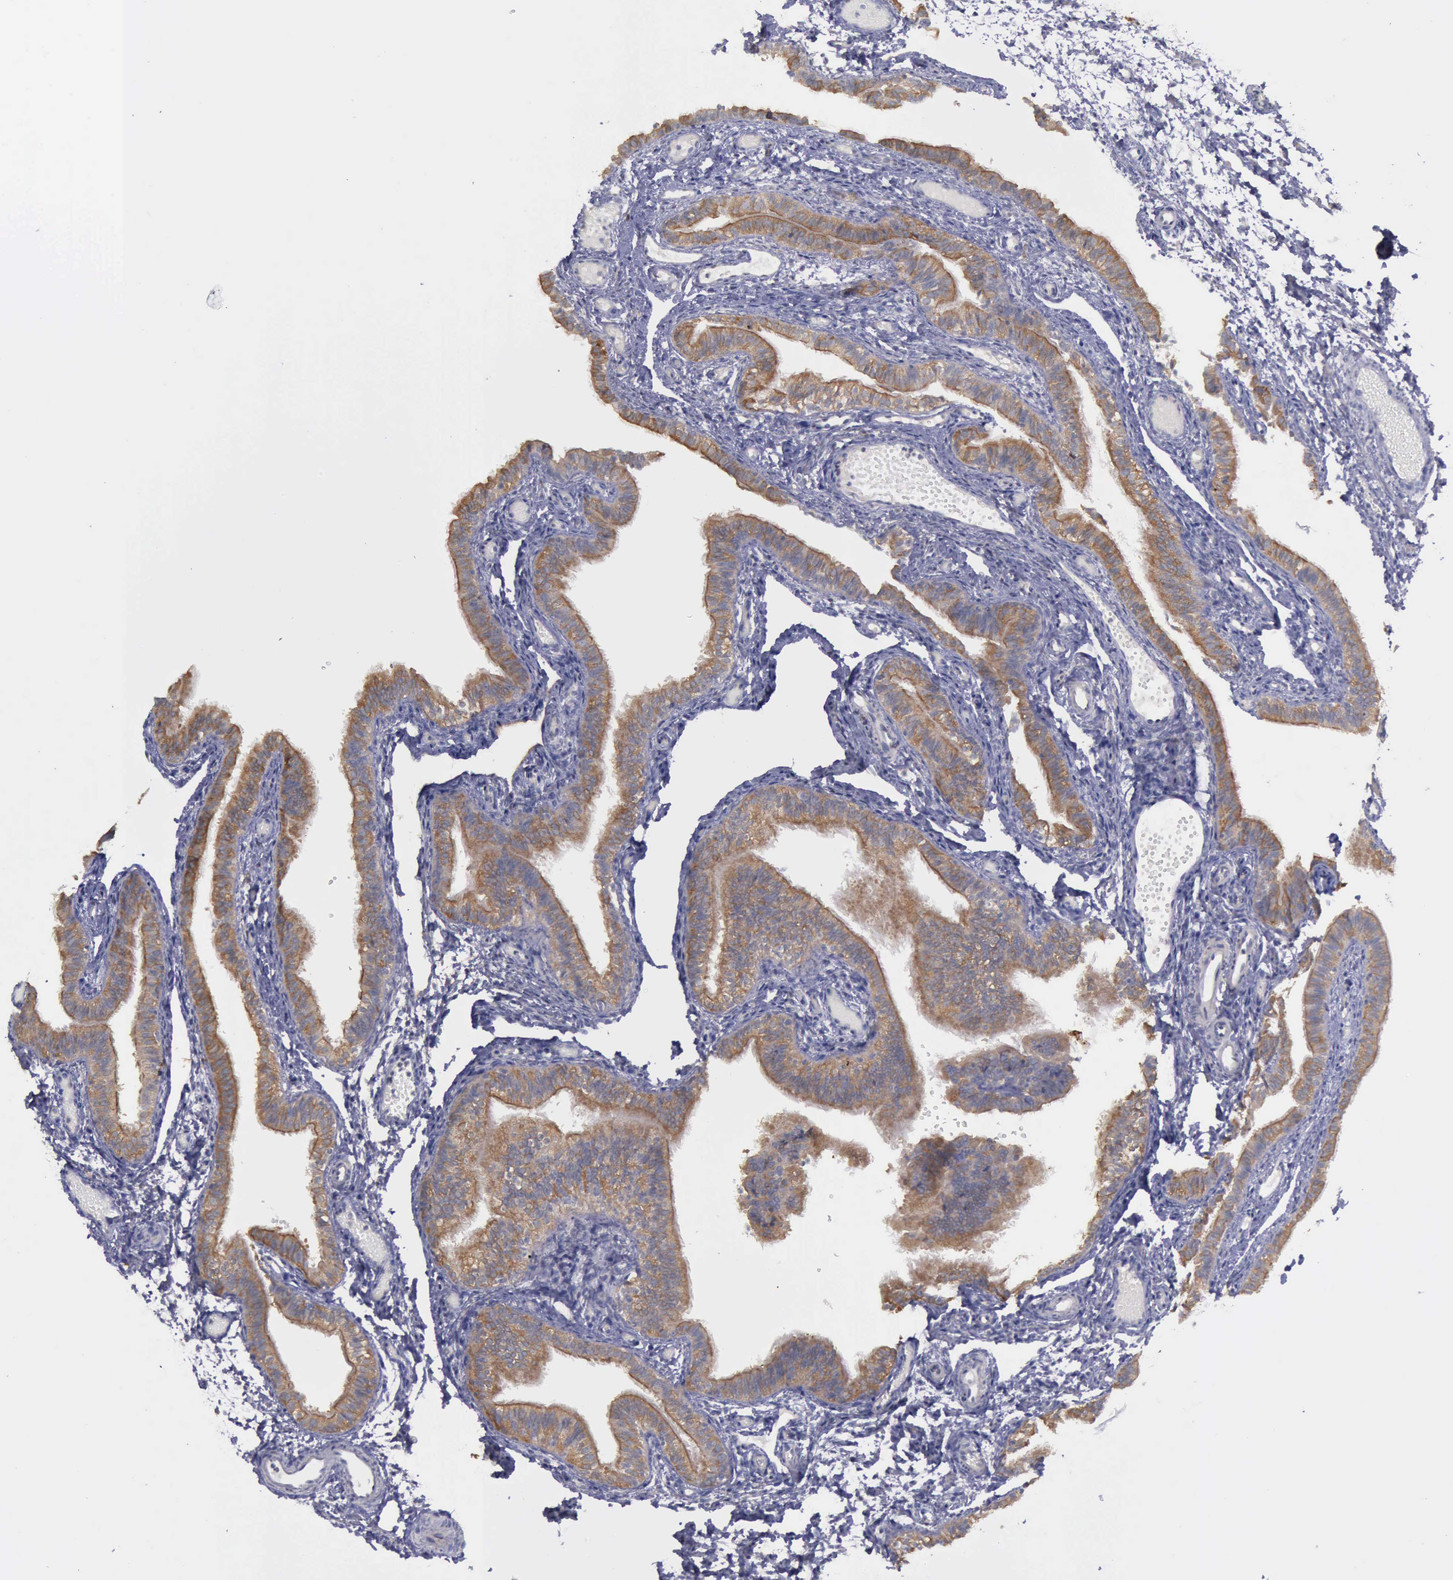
{"staining": {"intensity": "moderate", "quantity": ">75%", "location": "cytoplasmic/membranous"}, "tissue": "fallopian tube", "cell_type": "Glandular cells", "image_type": "normal", "snomed": [{"axis": "morphology", "description": "Normal tissue, NOS"}, {"axis": "morphology", "description": "Dermoid, NOS"}, {"axis": "topography", "description": "Fallopian tube"}], "caption": "Immunohistochemical staining of benign fallopian tube demonstrates moderate cytoplasmic/membranous protein staining in approximately >75% of glandular cells. (IHC, brightfield microscopy, high magnification).", "gene": "PHKA1", "patient": {"sex": "female", "age": 33}}